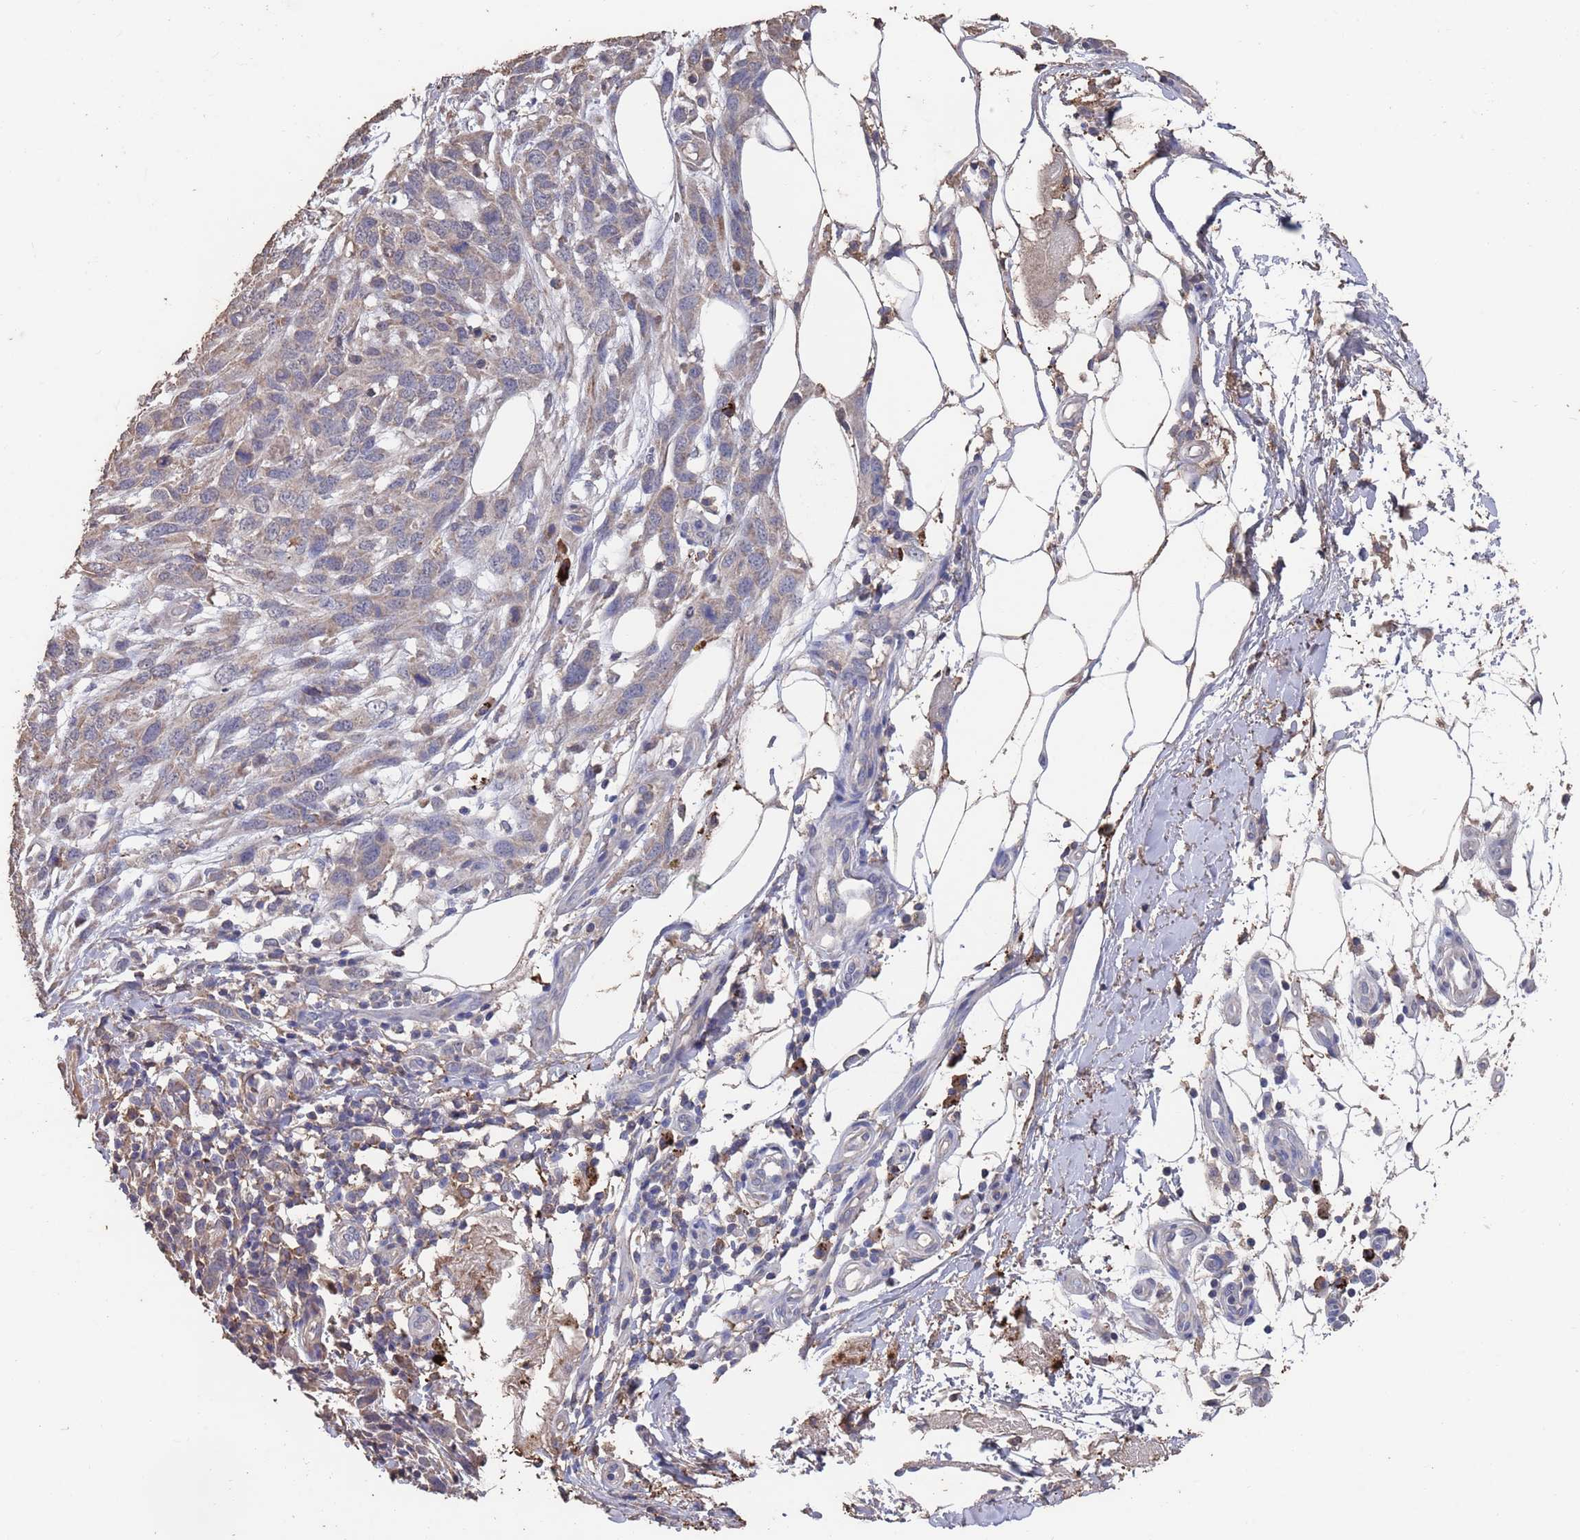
{"staining": {"intensity": "weak", "quantity": "<25%", "location": "cytoplasmic/membranous"}, "tissue": "melanoma", "cell_type": "Tumor cells", "image_type": "cancer", "snomed": [{"axis": "morphology", "description": "Normal morphology"}, {"axis": "morphology", "description": "Malignant melanoma, NOS"}, {"axis": "topography", "description": "Skin"}], "caption": "An IHC micrograph of malignant melanoma is shown. There is no staining in tumor cells of malignant melanoma.", "gene": "BTBD18", "patient": {"sex": "female", "age": 72}}